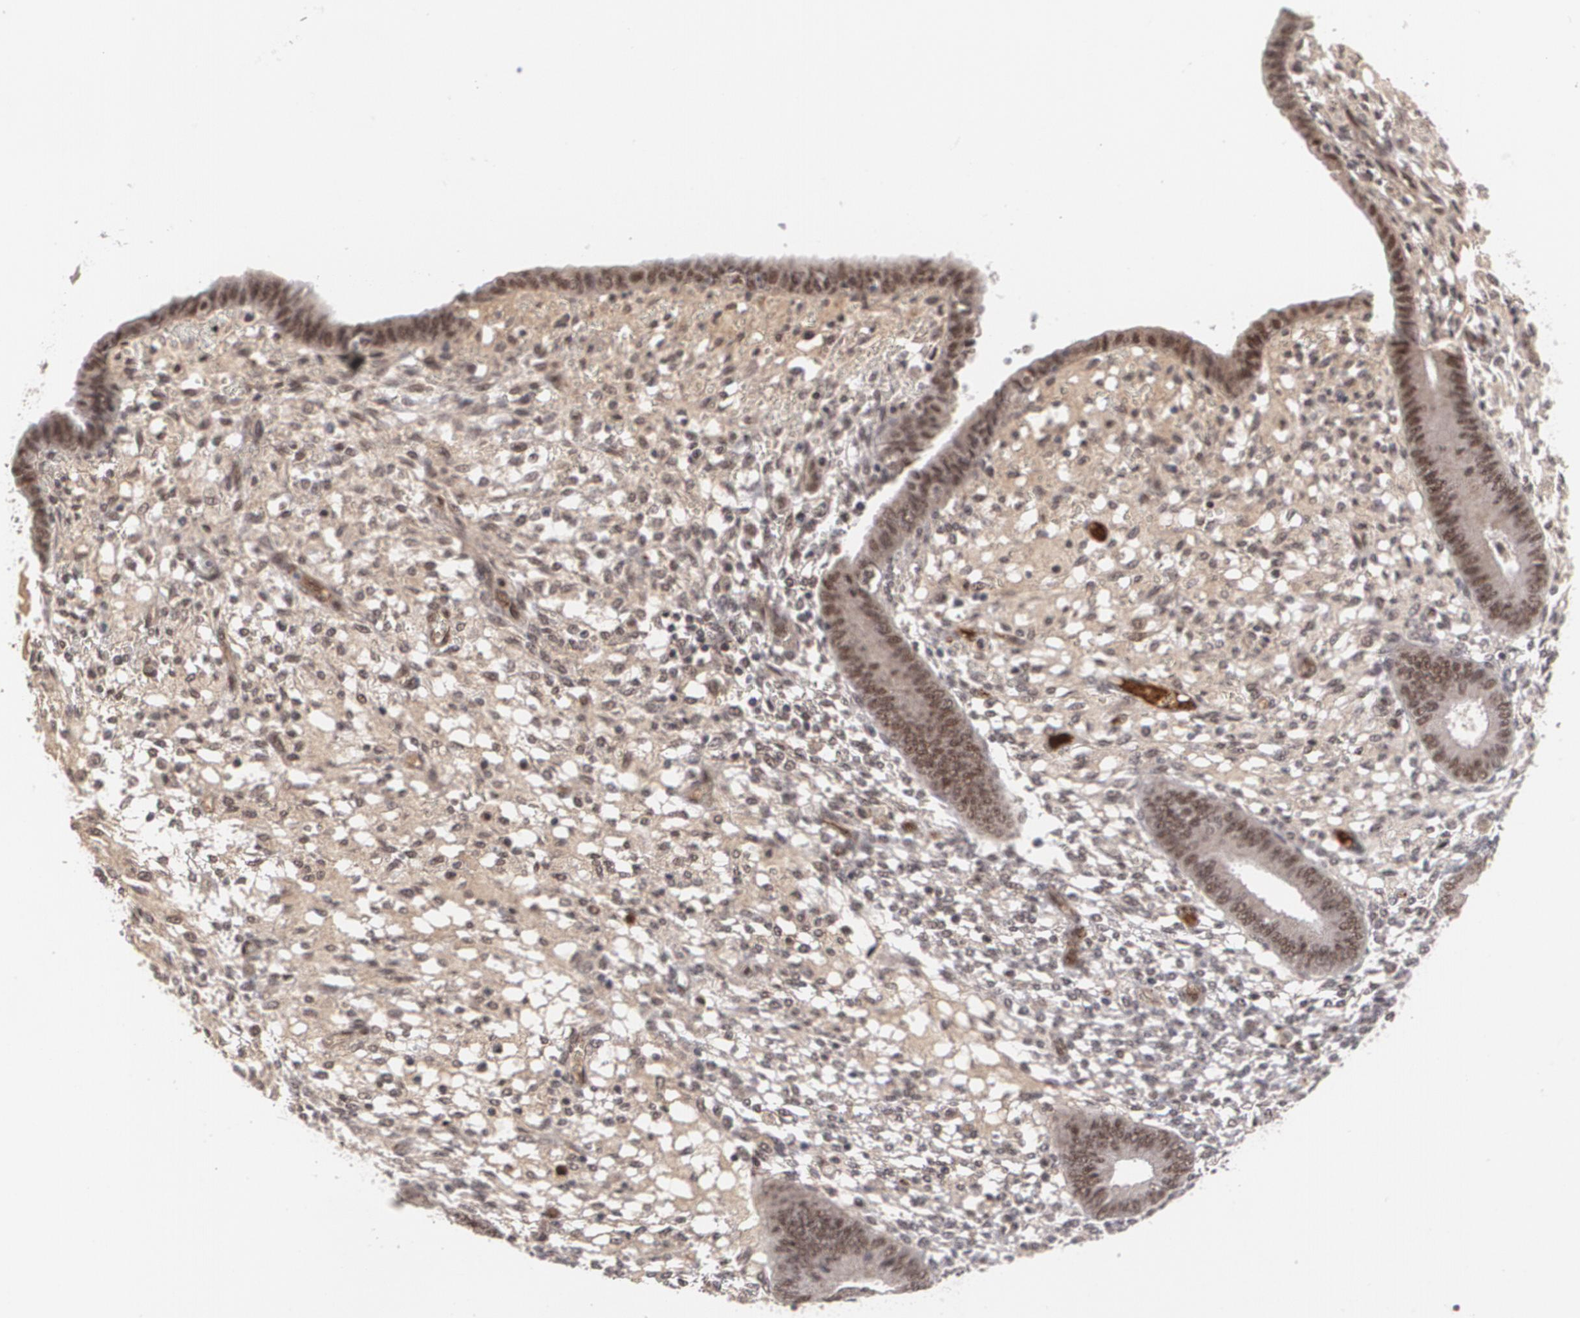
{"staining": {"intensity": "weak", "quantity": "25%-75%", "location": "nuclear"}, "tissue": "endometrium", "cell_type": "Cells in endometrial stroma", "image_type": "normal", "snomed": [{"axis": "morphology", "description": "Normal tissue, NOS"}, {"axis": "topography", "description": "Endometrium"}], "caption": "IHC (DAB) staining of normal human endometrium reveals weak nuclear protein positivity in approximately 25%-75% of cells in endometrial stroma.", "gene": "INTS6L", "patient": {"sex": "female", "age": 42}}